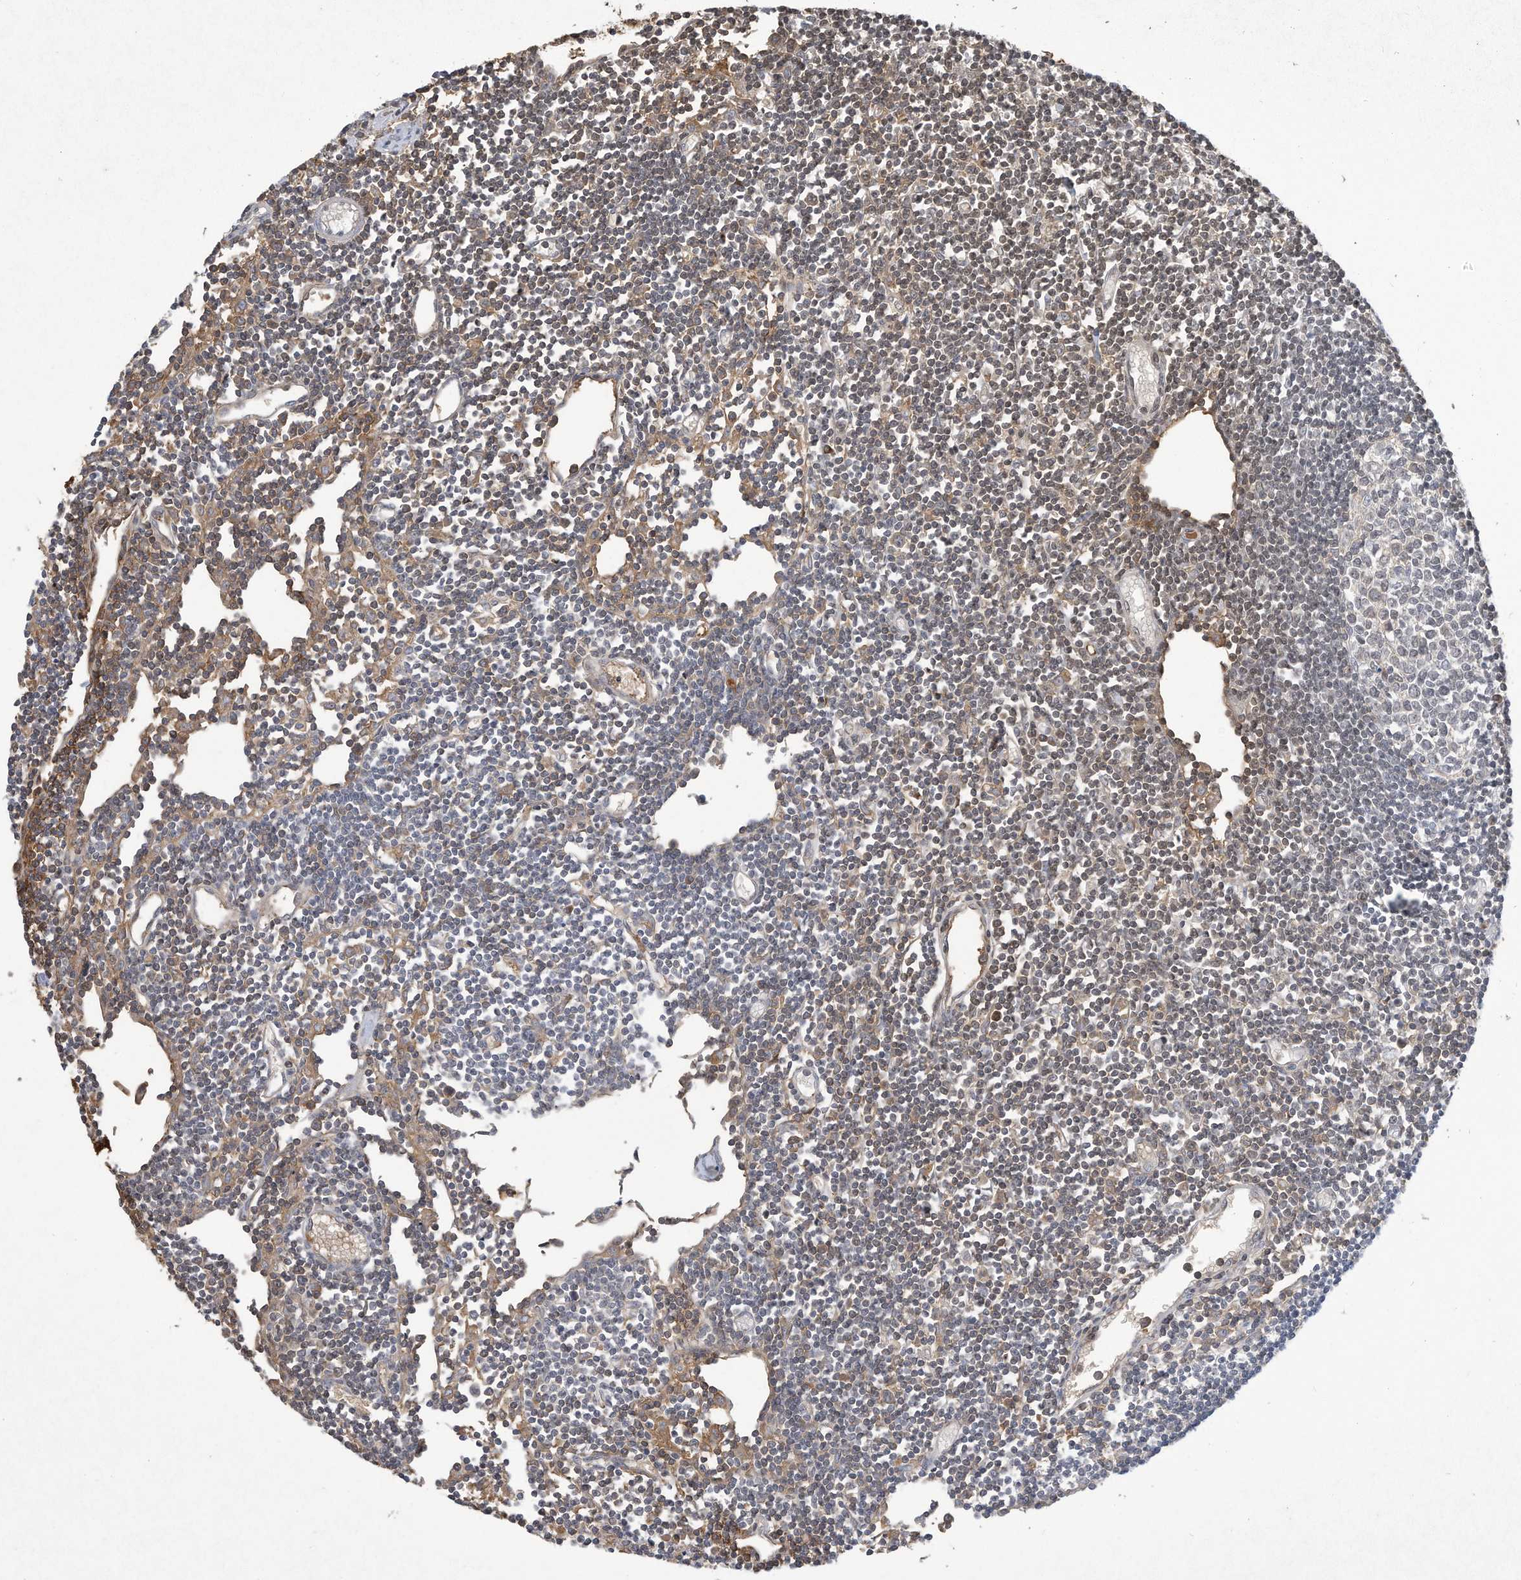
{"staining": {"intensity": "weak", "quantity": "<25%", "location": "cytoplasmic/membranous"}, "tissue": "lymph node", "cell_type": "Germinal center cells", "image_type": "normal", "snomed": [{"axis": "morphology", "description": "Normal tissue, NOS"}, {"axis": "topography", "description": "Lymph node"}], "caption": "IHC of benign lymph node shows no positivity in germinal center cells.", "gene": "HAS3", "patient": {"sex": "female", "age": 11}}